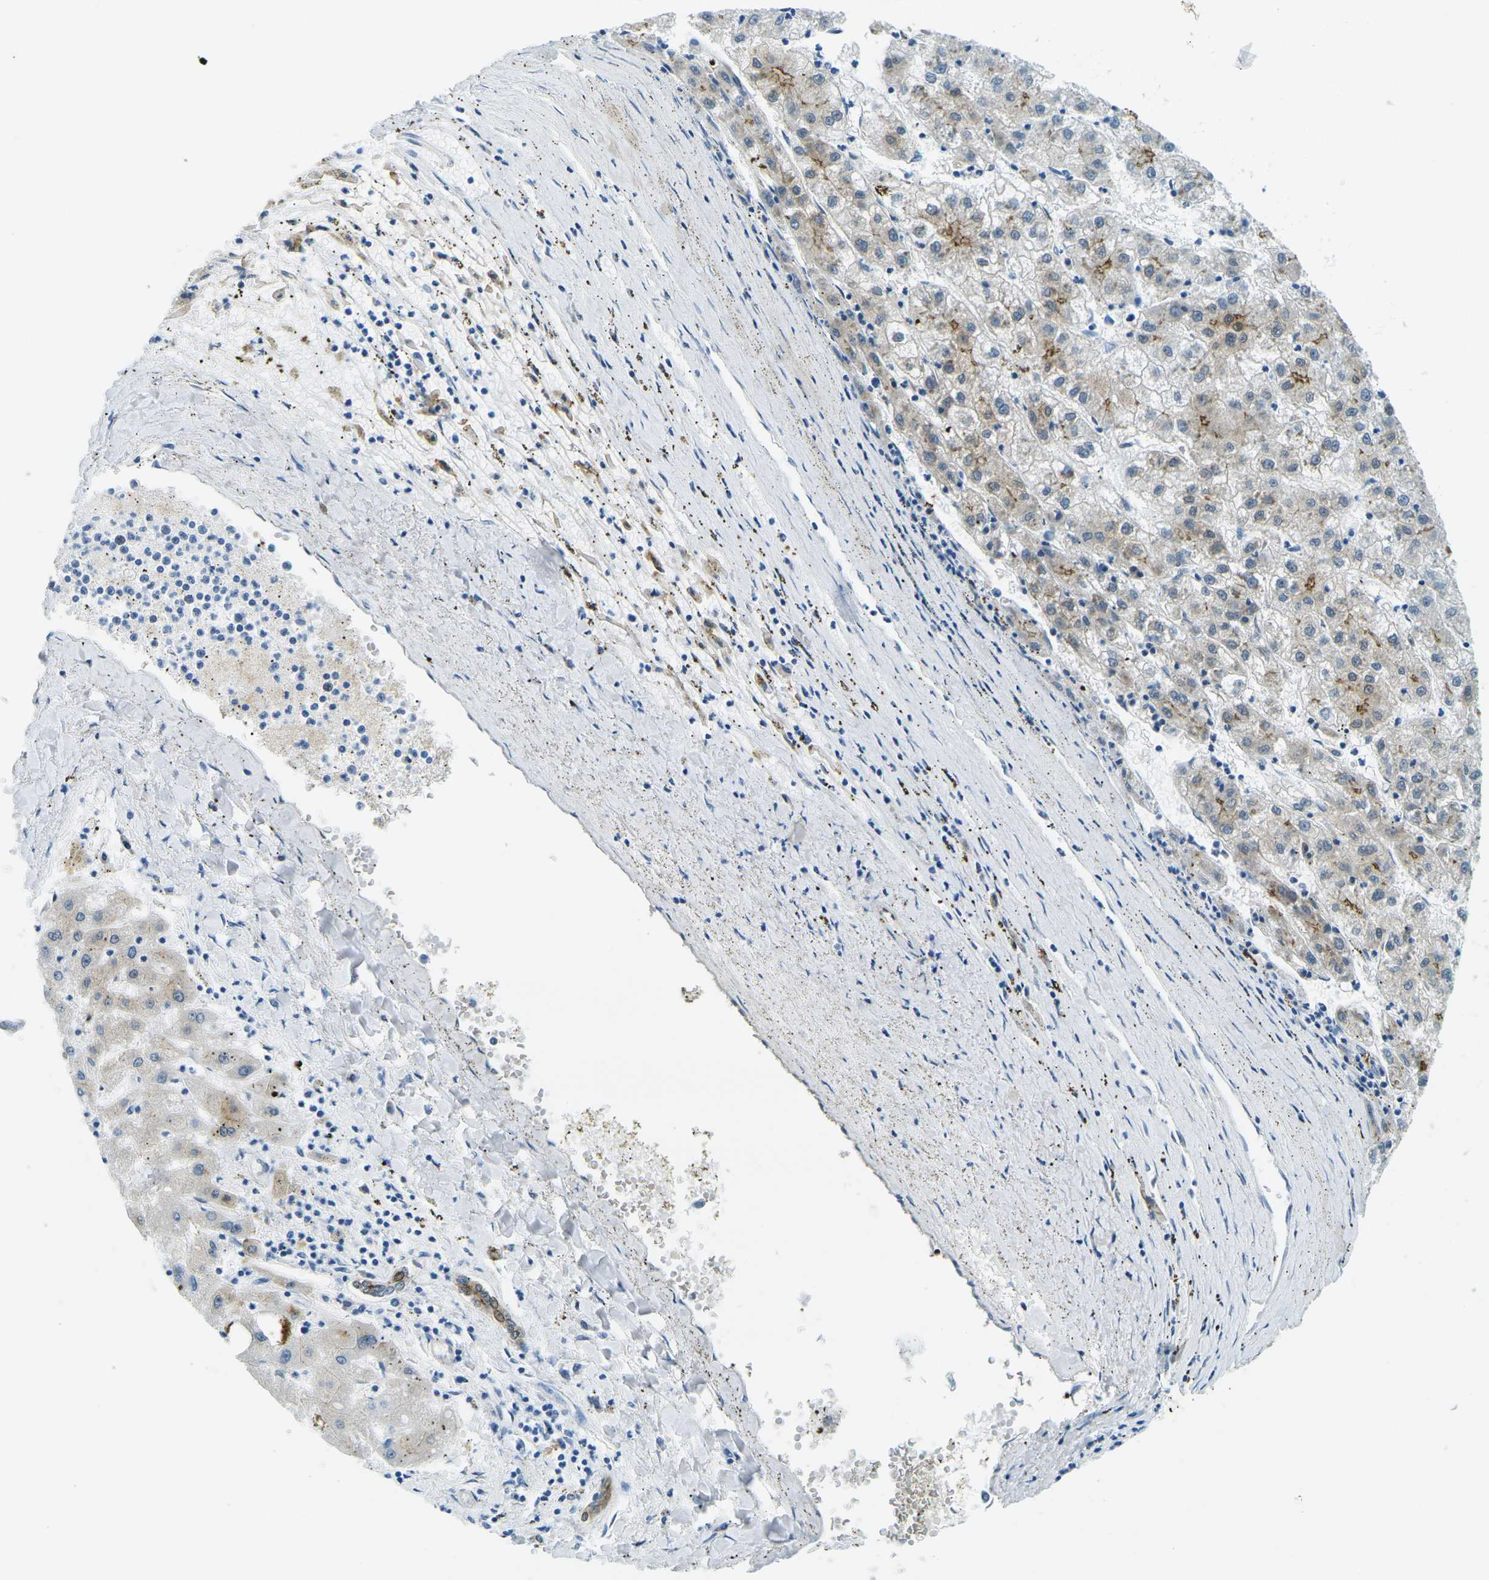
{"staining": {"intensity": "moderate", "quantity": "<25%", "location": "cytoplasmic/membranous"}, "tissue": "liver cancer", "cell_type": "Tumor cells", "image_type": "cancer", "snomed": [{"axis": "morphology", "description": "Carcinoma, Hepatocellular, NOS"}, {"axis": "topography", "description": "Liver"}], "caption": "DAB immunohistochemical staining of hepatocellular carcinoma (liver) displays moderate cytoplasmic/membranous protein staining in approximately <25% of tumor cells.", "gene": "OCLN", "patient": {"sex": "male", "age": 72}}